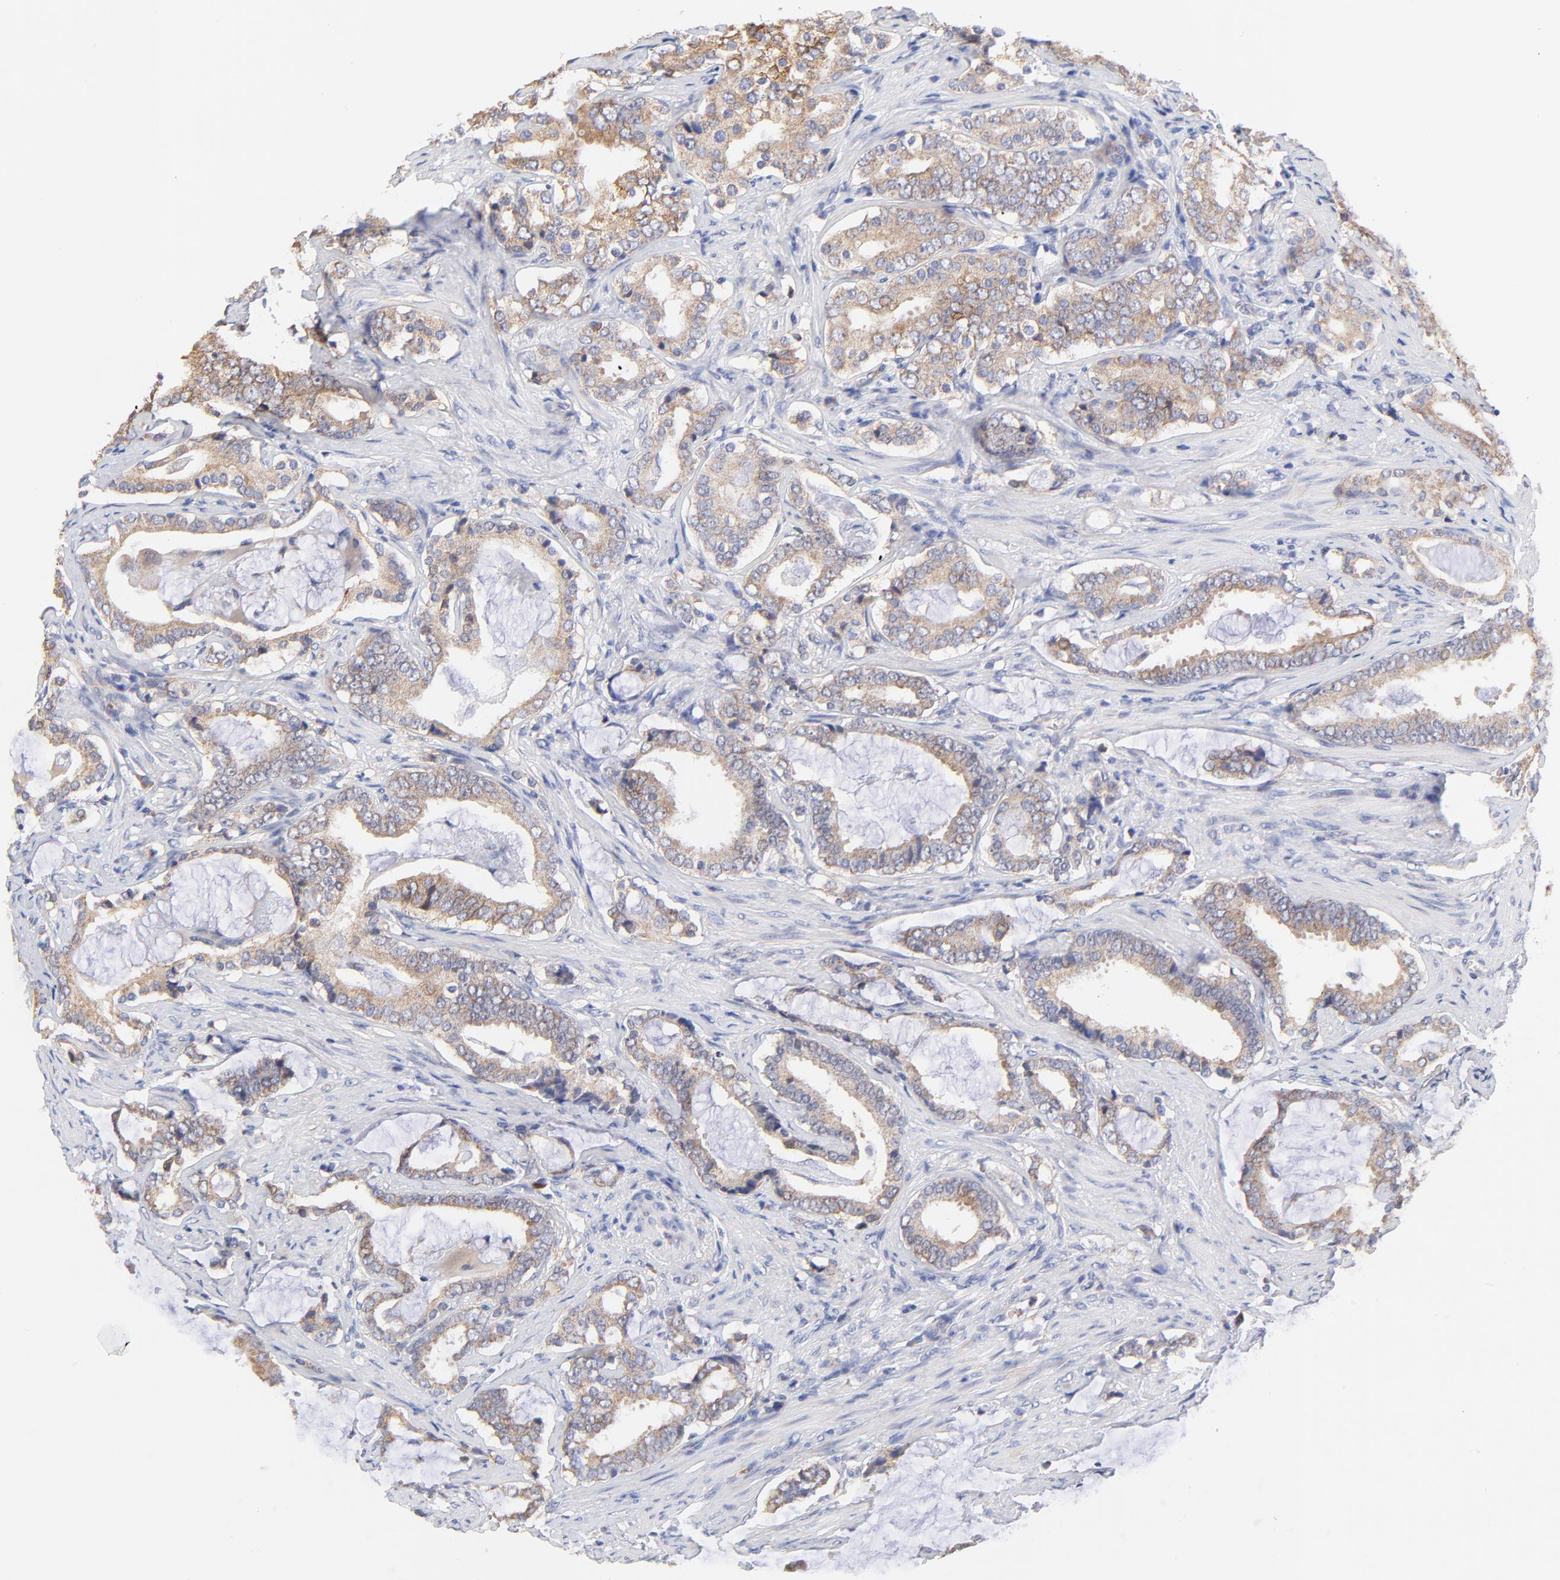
{"staining": {"intensity": "moderate", "quantity": "25%-75%", "location": "cytoplasmic/membranous"}, "tissue": "prostate cancer", "cell_type": "Tumor cells", "image_type": "cancer", "snomed": [{"axis": "morphology", "description": "Adenocarcinoma, Low grade"}, {"axis": "topography", "description": "Prostate"}], "caption": "This image reveals immunohistochemistry (IHC) staining of prostate cancer, with medium moderate cytoplasmic/membranous staining in about 25%-75% of tumor cells.", "gene": "PTK7", "patient": {"sex": "male", "age": 59}}